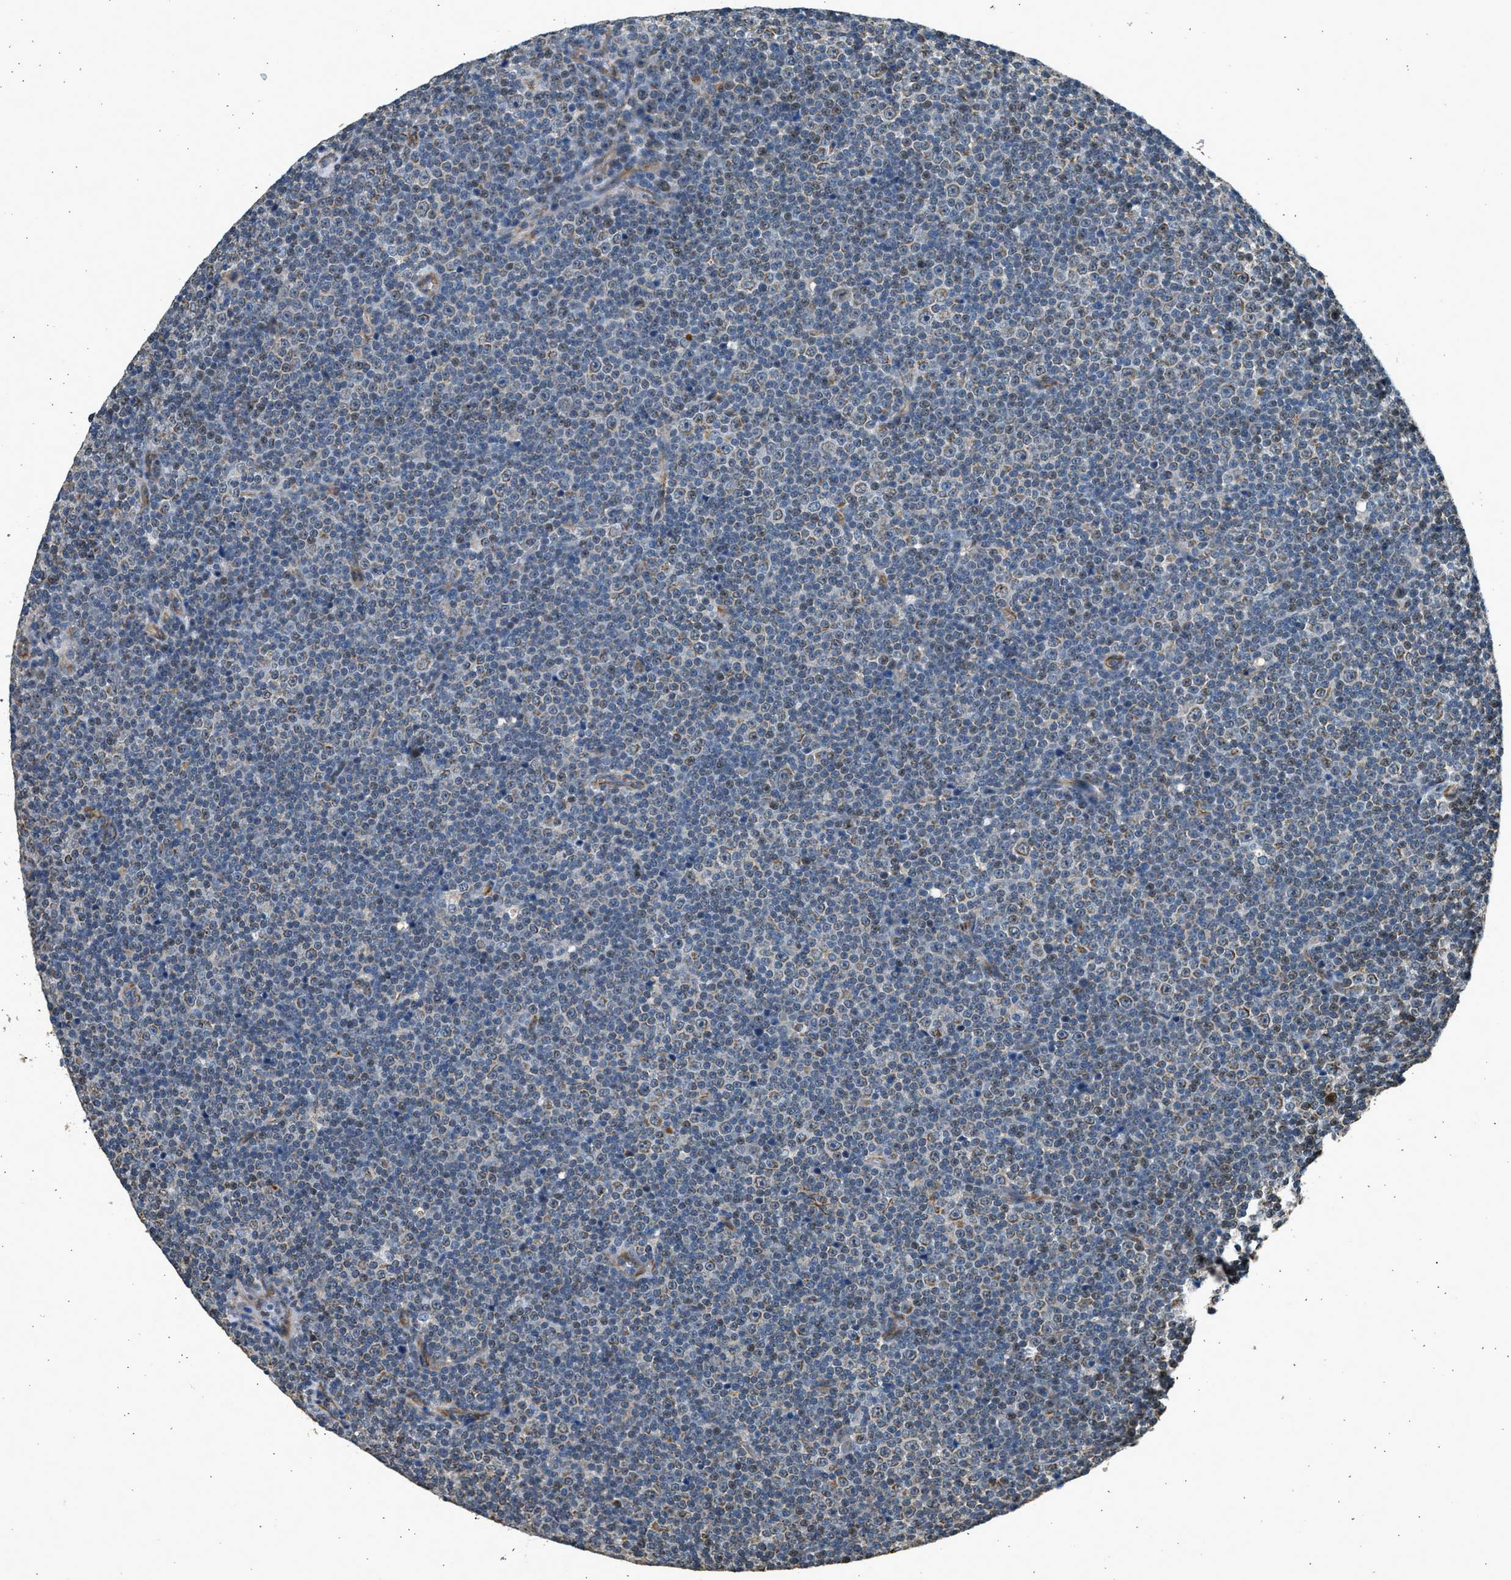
{"staining": {"intensity": "weak", "quantity": "<25%", "location": "cytoplasmic/membranous,nuclear"}, "tissue": "lymphoma", "cell_type": "Tumor cells", "image_type": "cancer", "snomed": [{"axis": "morphology", "description": "Malignant lymphoma, non-Hodgkin's type, Low grade"}, {"axis": "topography", "description": "Lymph node"}], "caption": "IHC of human low-grade malignant lymphoma, non-Hodgkin's type shows no positivity in tumor cells.", "gene": "PCLO", "patient": {"sex": "female", "age": 67}}